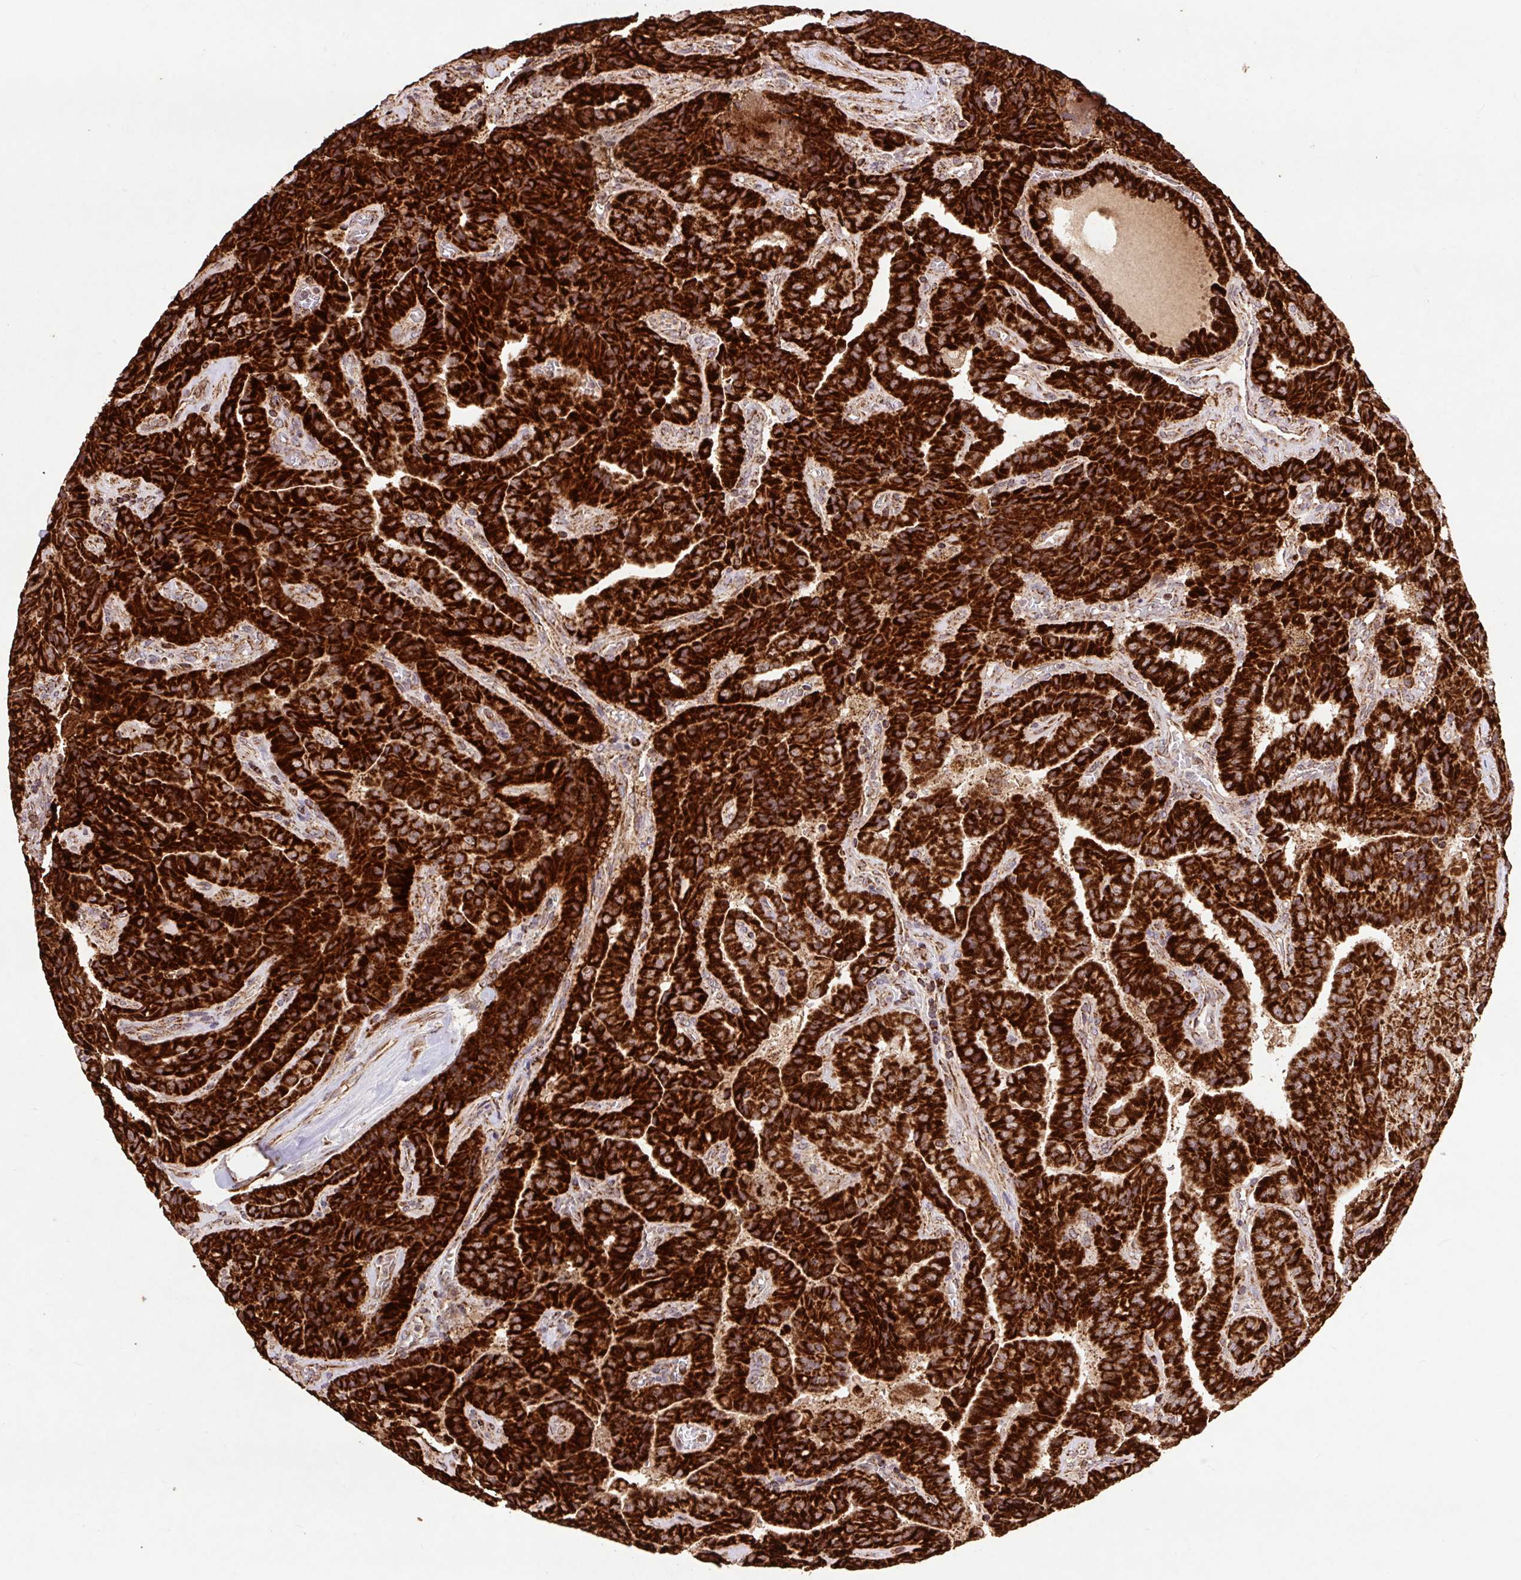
{"staining": {"intensity": "strong", "quantity": ">75%", "location": "cytoplasmic/membranous"}, "tissue": "thyroid cancer", "cell_type": "Tumor cells", "image_type": "cancer", "snomed": [{"axis": "morphology", "description": "Normal tissue, NOS"}, {"axis": "morphology", "description": "Papillary adenocarcinoma, NOS"}, {"axis": "topography", "description": "Thyroid gland"}], "caption": "Immunohistochemical staining of papillary adenocarcinoma (thyroid) shows strong cytoplasmic/membranous protein expression in approximately >75% of tumor cells. (Brightfield microscopy of DAB IHC at high magnification).", "gene": "ATP5F1A", "patient": {"sex": "female", "age": 59}}